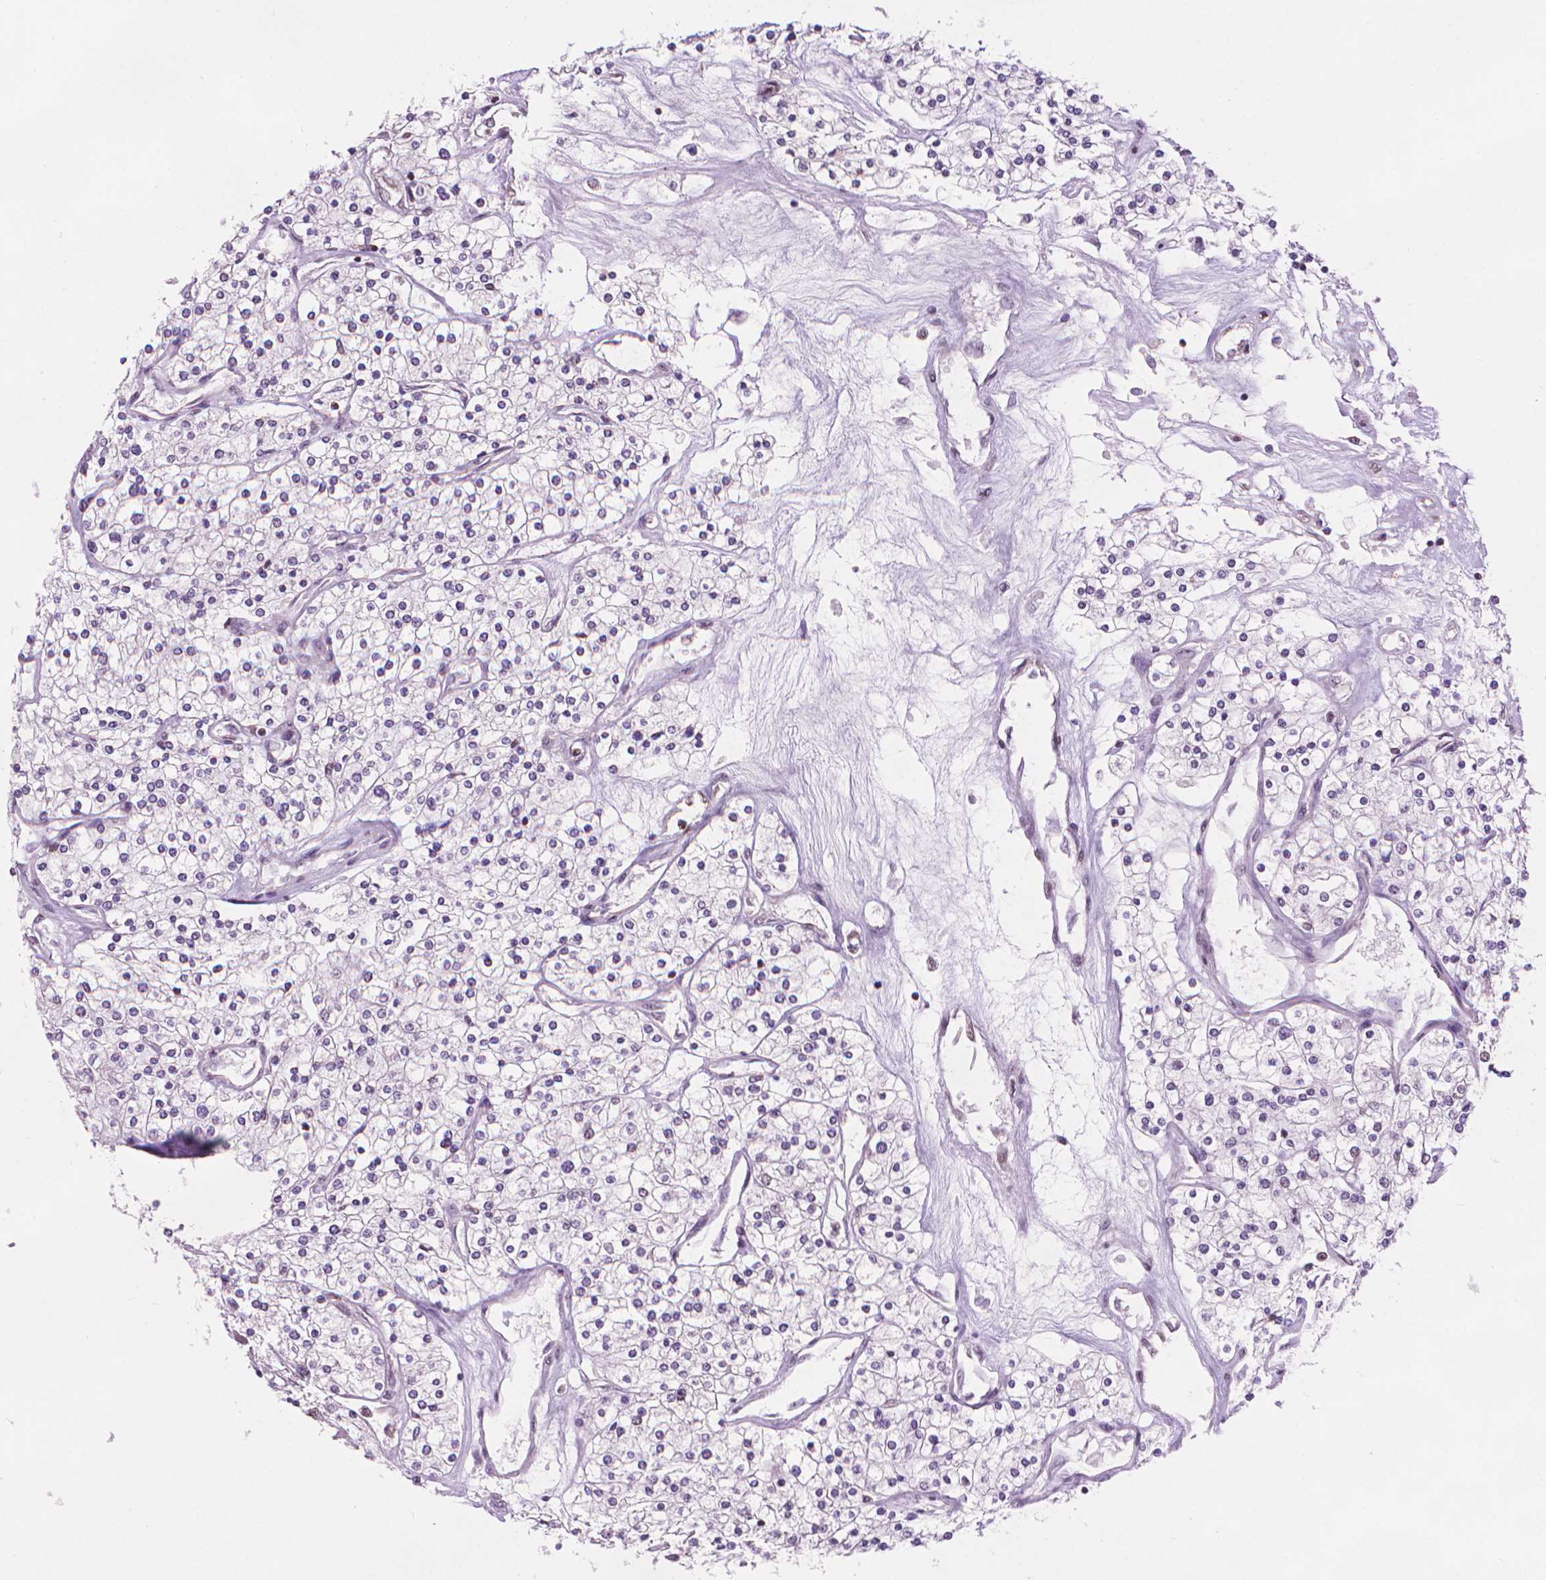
{"staining": {"intensity": "negative", "quantity": "none", "location": "none"}, "tissue": "renal cancer", "cell_type": "Tumor cells", "image_type": "cancer", "snomed": [{"axis": "morphology", "description": "Adenocarcinoma, NOS"}, {"axis": "topography", "description": "Kidney"}], "caption": "Tumor cells show no significant staining in renal adenocarcinoma. Nuclei are stained in blue.", "gene": "UBN1", "patient": {"sex": "male", "age": 80}}